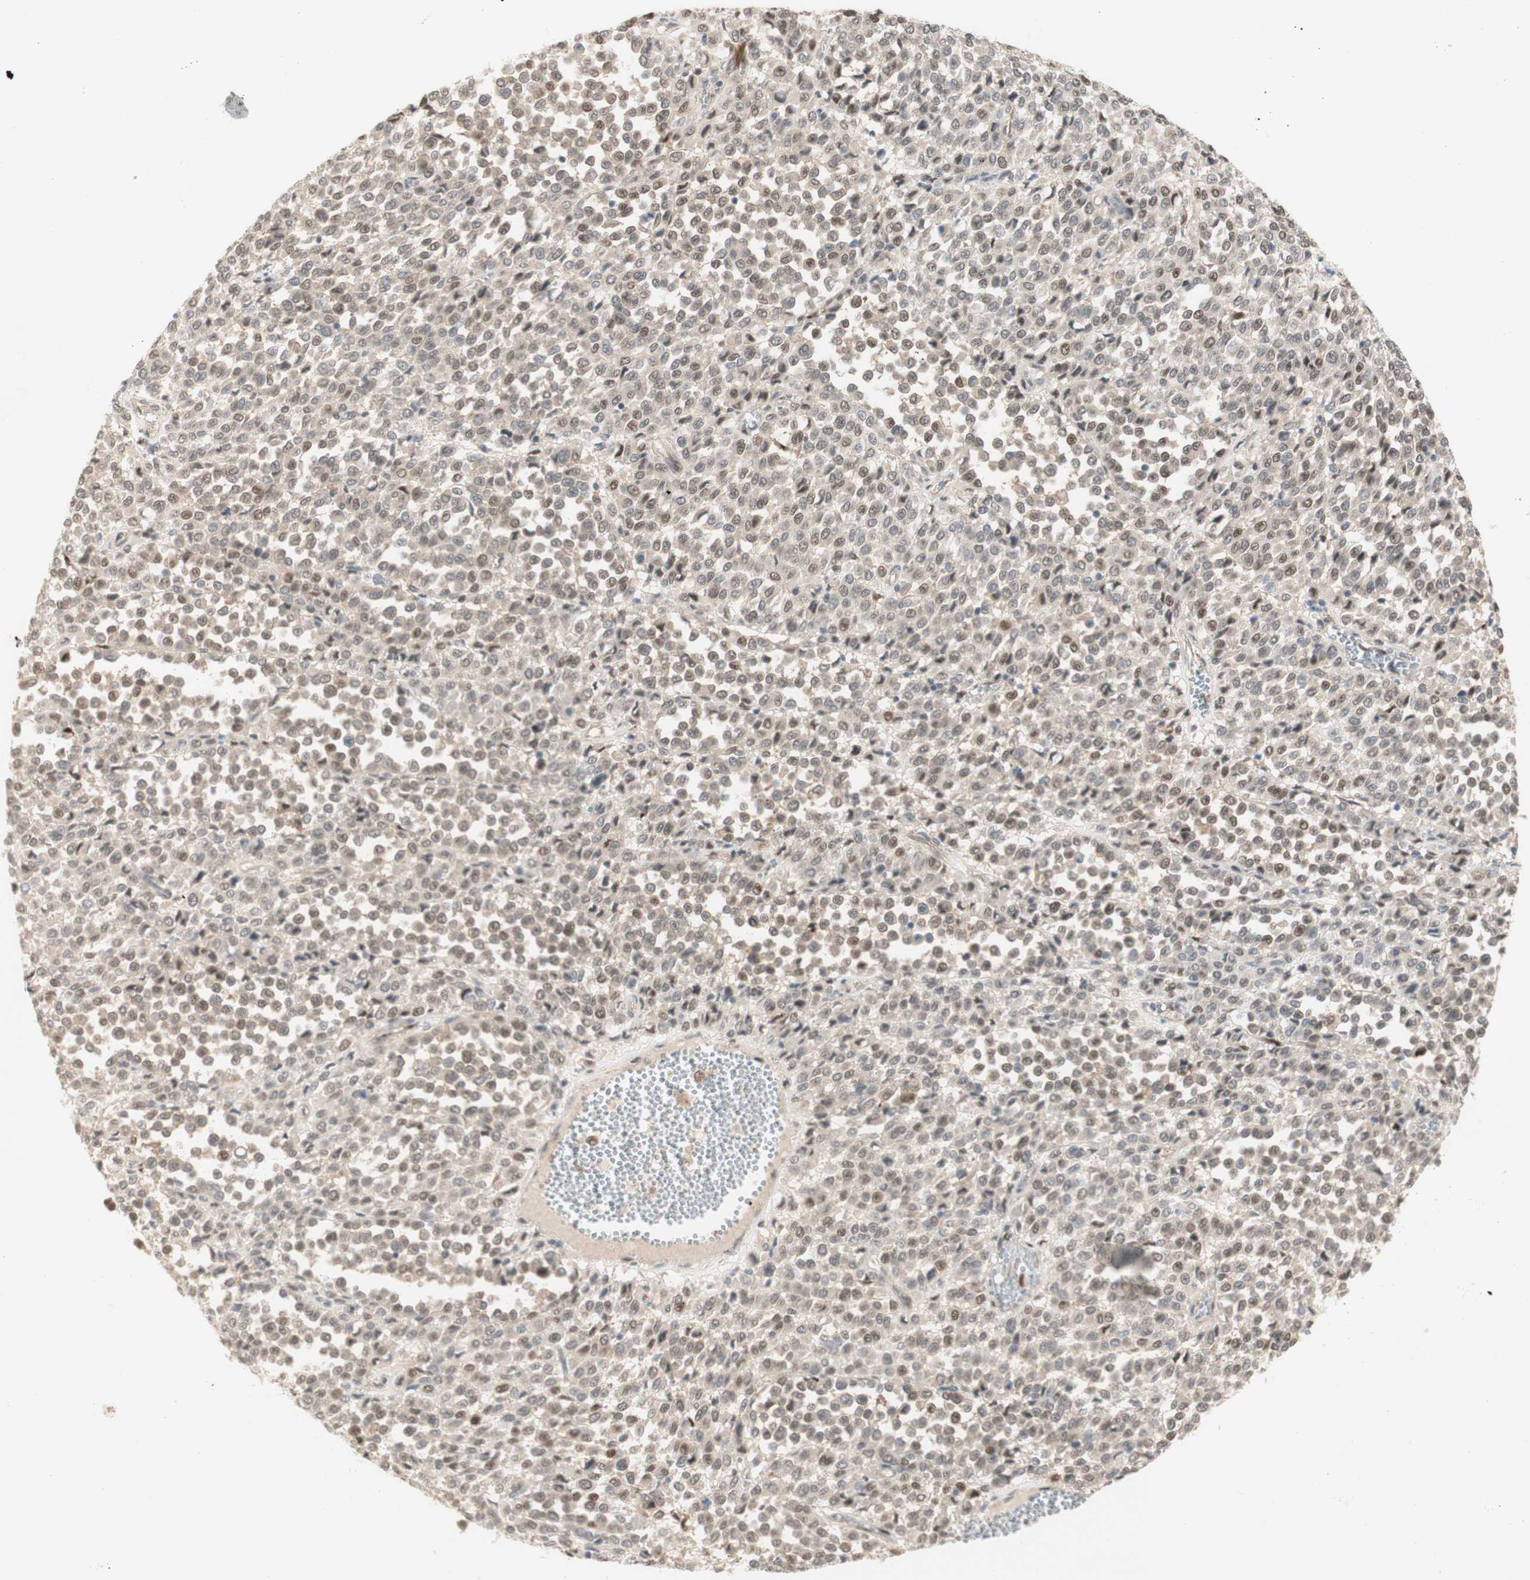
{"staining": {"intensity": "weak", "quantity": "25%-75%", "location": "nuclear"}, "tissue": "melanoma", "cell_type": "Tumor cells", "image_type": "cancer", "snomed": [{"axis": "morphology", "description": "Malignant melanoma, Metastatic site"}, {"axis": "topography", "description": "Pancreas"}], "caption": "Protein staining of malignant melanoma (metastatic site) tissue reveals weak nuclear staining in about 25%-75% of tumor cells. Nuclei are stained in blue.", "gene": "RFNG", "patient": {"sex": "female", "age": 30}}